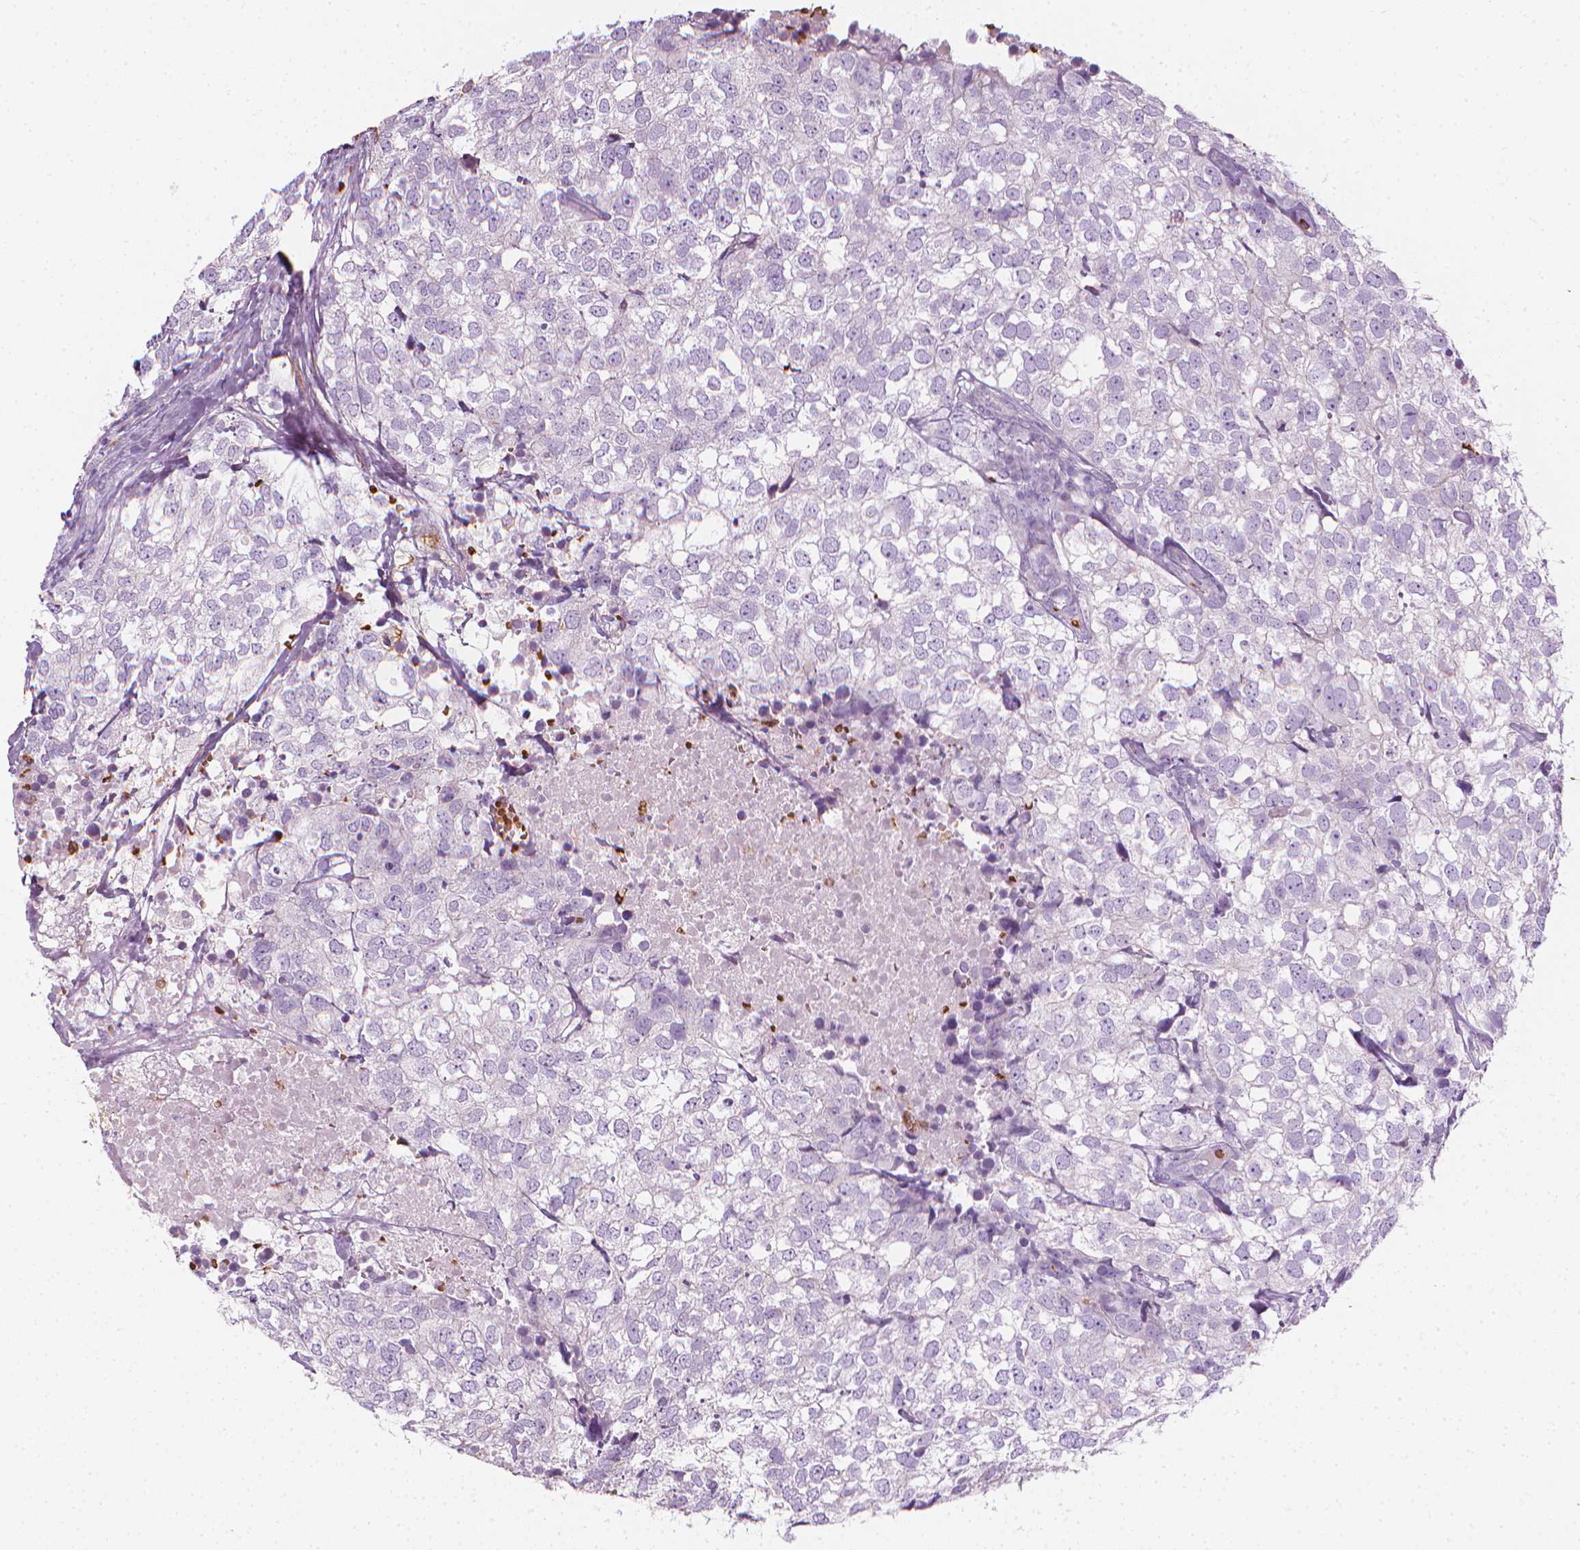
{"staining": {"intensity": "negative", "quantity": "none", "location": "none"}, "tissue": "breast cancer", "cell_type": "Tumor cells", "image_type": "cancer", "snomed": [{"axis": "morphology", "description": "Duct carcinoma"}, {"axis": "topography", "description": "Breast"}], "caption": "A high-resolution photomicrograph shows immunohistochemistry (IHC) staining of breast cancer, which exhibits no significant positivity in tumor cells.", "gene": "CES1", "patient": {"sex": "female", "age": 30}}